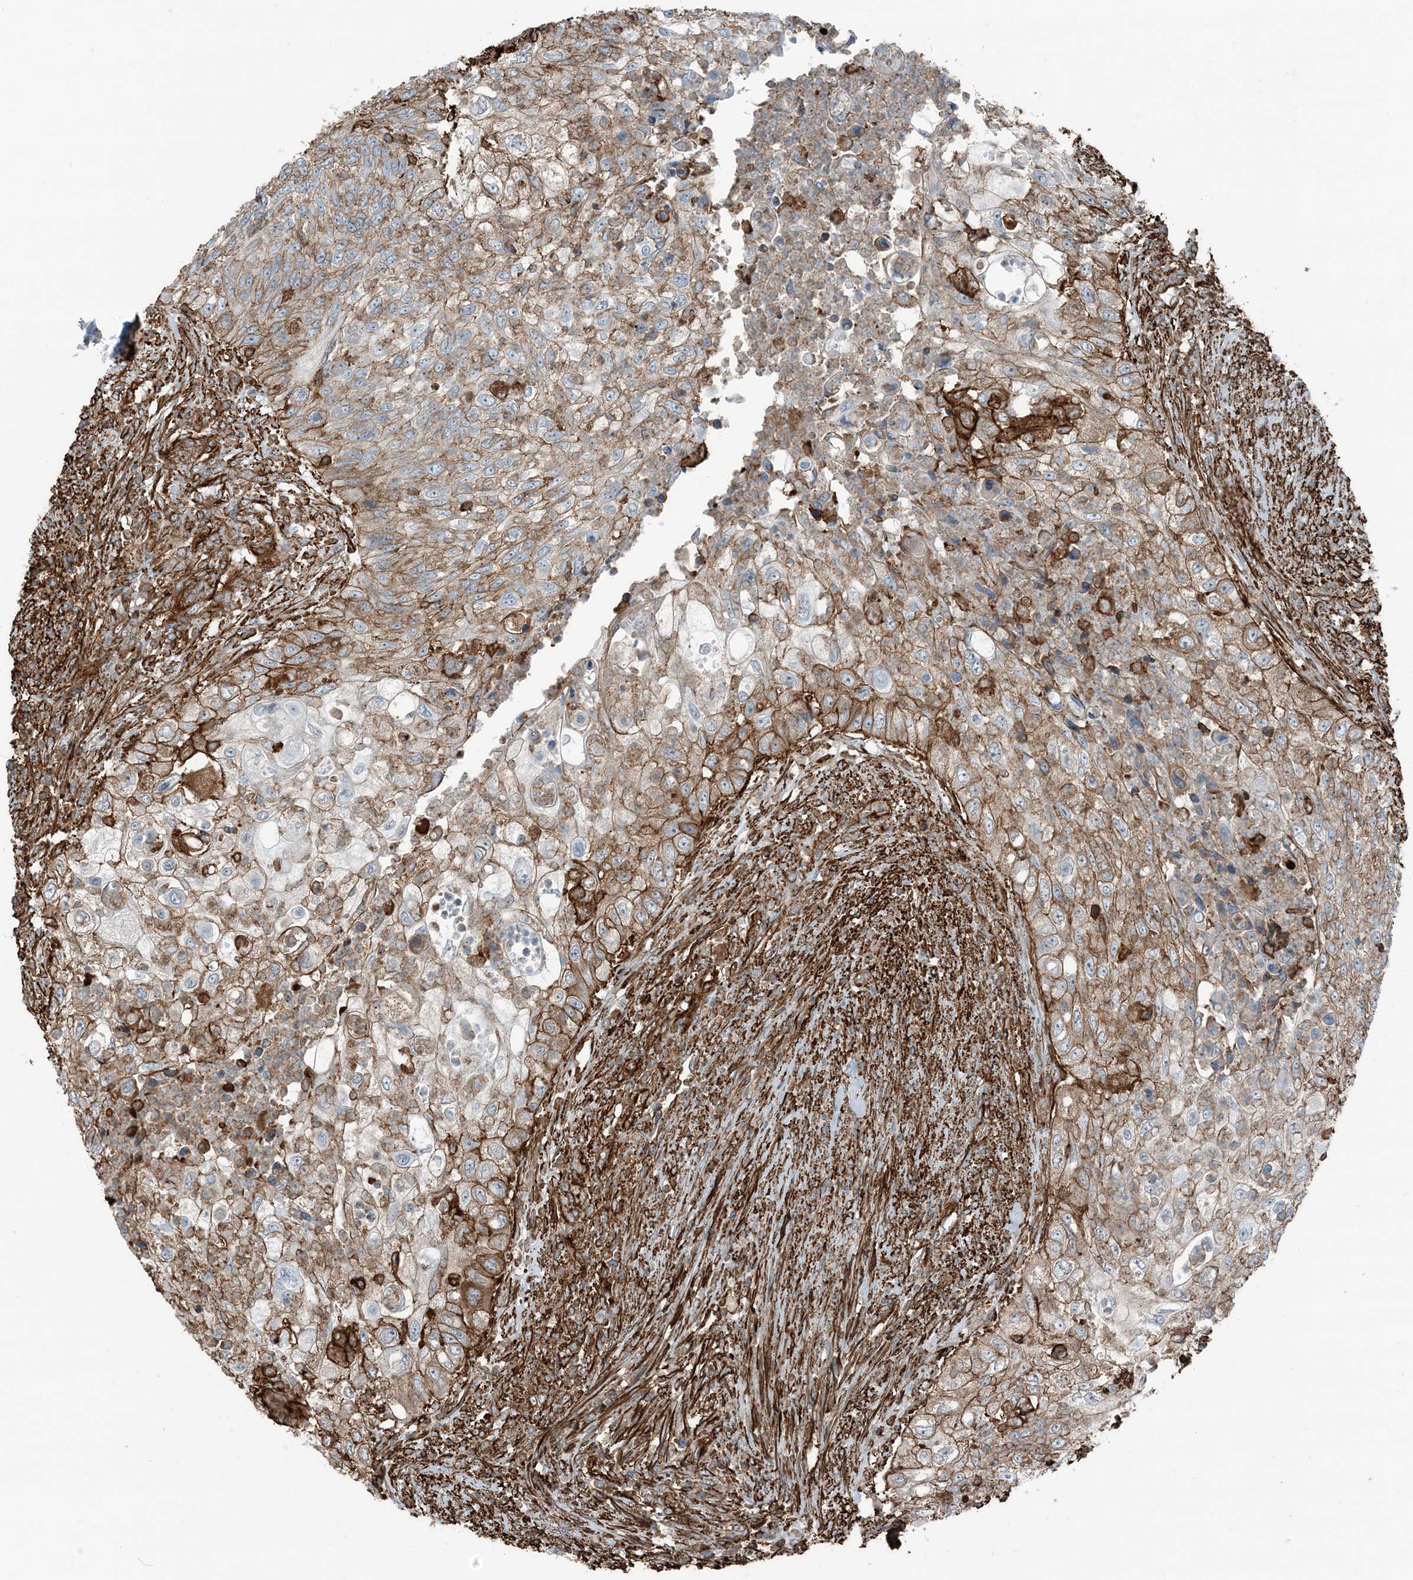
{"staining": {"intensity": "strong", "quantity": "25%-75%", "location": "cytoplasmic/membranous"}, "tissue": "urothelial cancer", "cell_type": "Tumor cells", "image_type": "cancer", "snomed": [{"axis": "morphology", "description": "Urothelial carcinoma, High grade"}, {"axis": "topography", "description": "Urinary bladder"}], "caption": "Immunohistochemistry (IHC) histopathology image of neoplastic tissue: high-grade urothelial carcinoma stained using IHC demonstrates high levels of strong protein expression localized specifically in the cytoplasmic/membranous of tumor cells, appearing as a cytoplasmic/membranous brown color.", "gene": "APOBEC3C", "patient": {"sex": "female", "age": 60}}